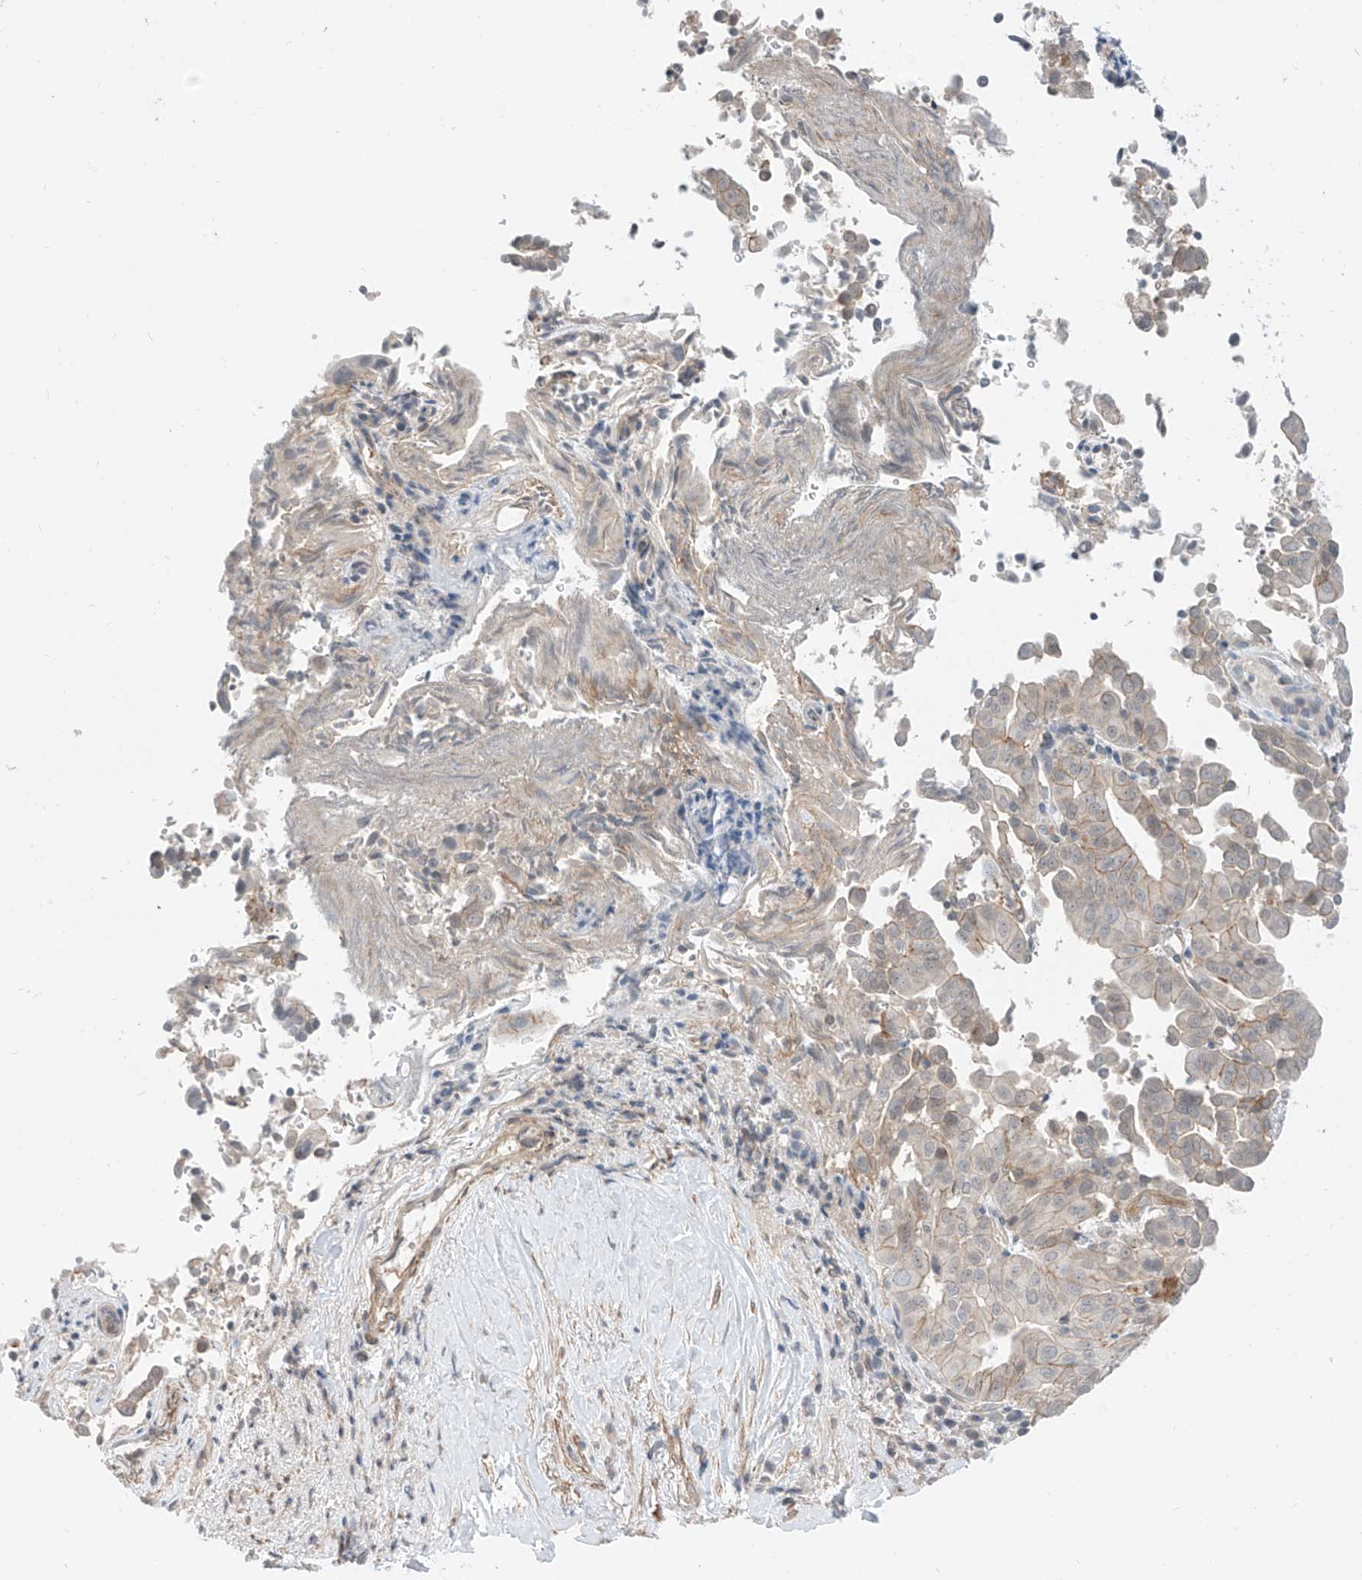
{"staining": {"intensity": "weak", "quantity": ">75%", "location": "cytoplasmic/membranous"}, "tissue": "liver cancer", "cell_type": "Tumor cells", "image_type": "cancer", "snomed": [{"axis": "morphology", "description": "Cholangiocarcinoma"}, {"axis": "topography", "description": "Liver"}], "caption": "High-power microscopy captured an immunohistochemistry (IHC) image of liver cancer (cholangiocarcinoma), revealing weak cytoplasmic/membranous expression in approximately >75% of tumor cells. The staining was performed using DAB to visualize the protein expression in brown, while the nuclei were stained in blue with hematoxylin (Magnification: 20x).", "gene": "ABLIM2", "patient": {"sex": "female", "age": 75}}